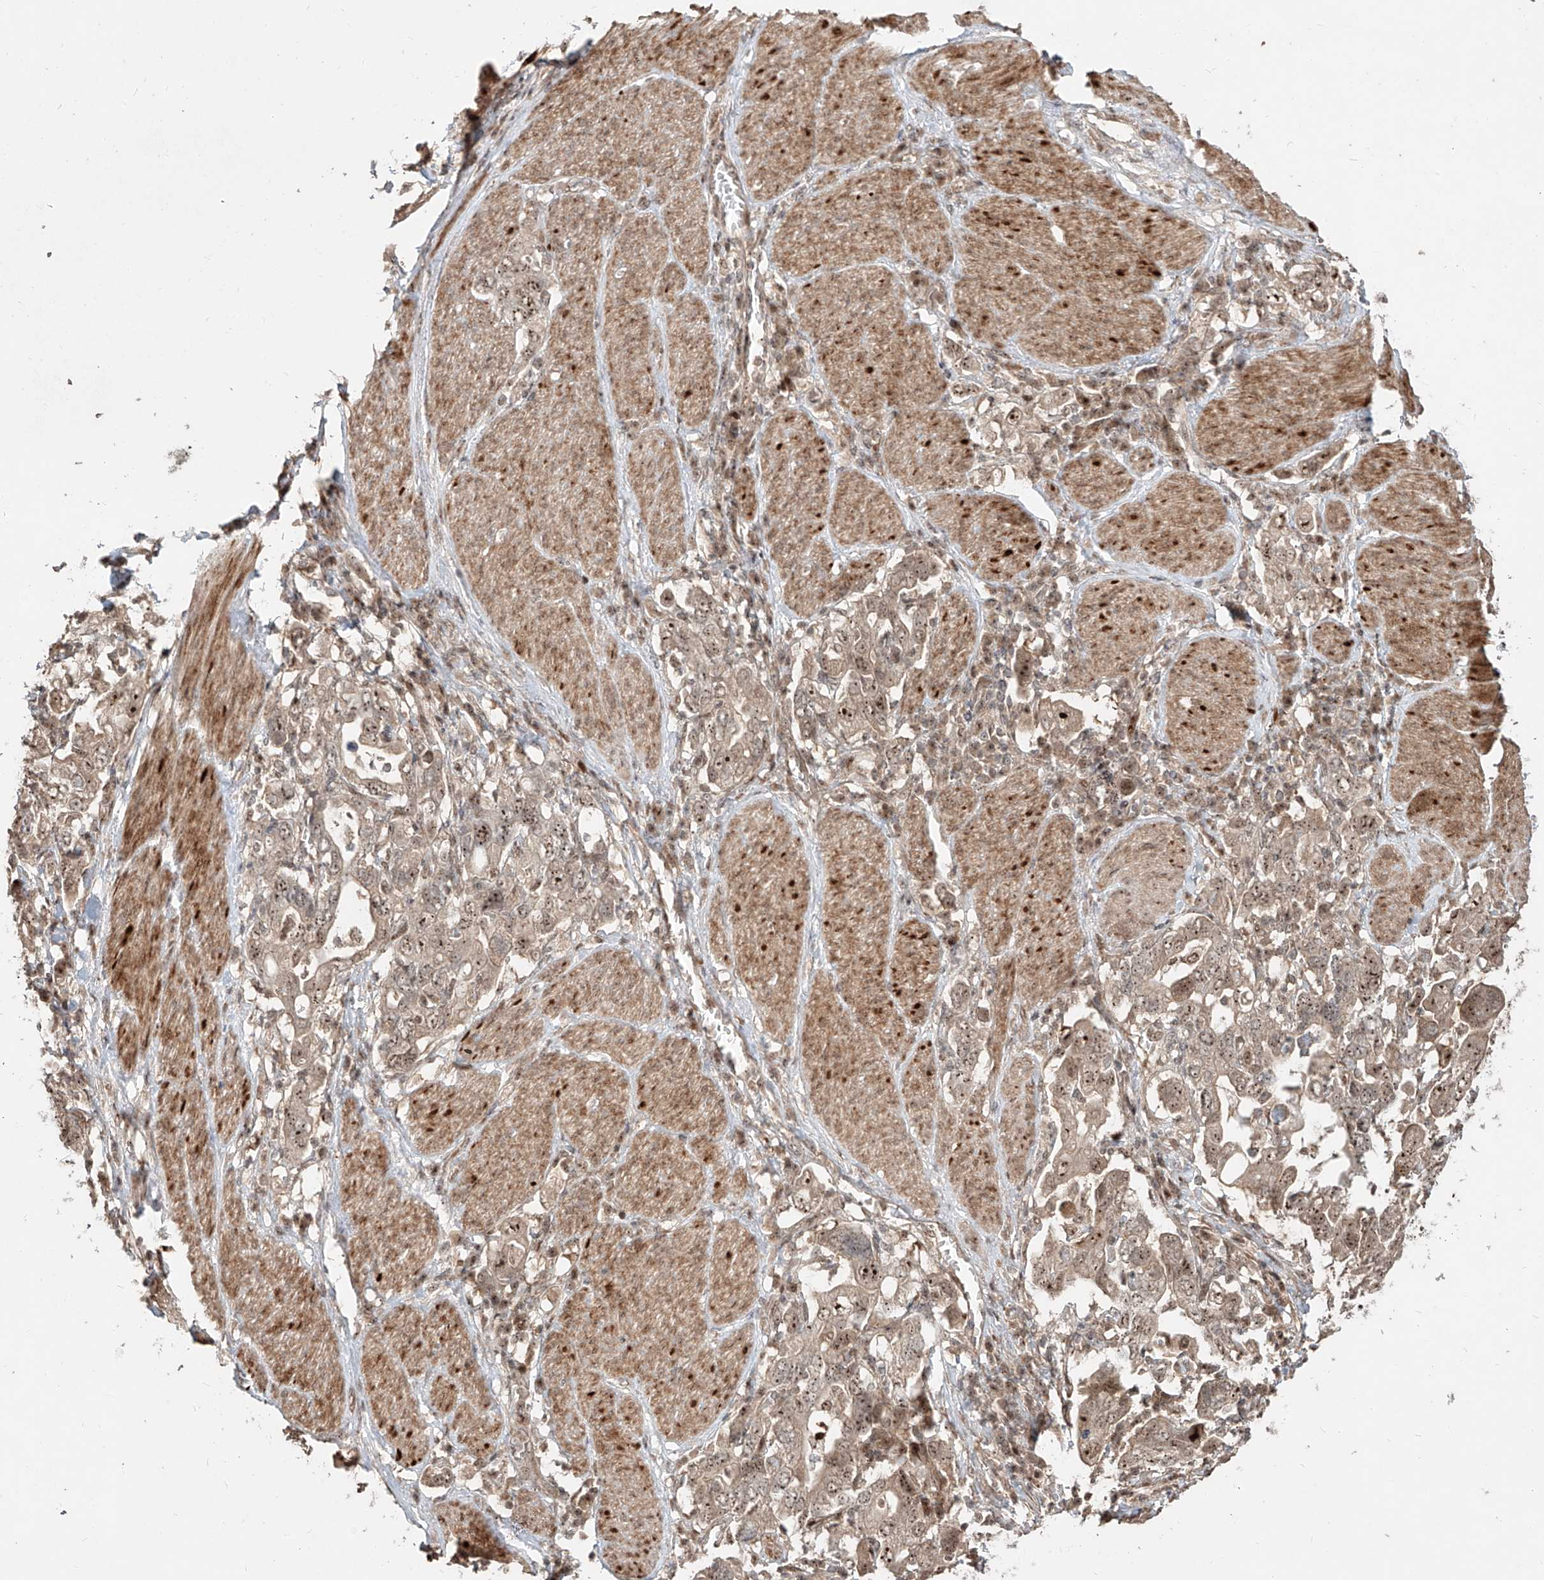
{"staining": {"intensity": "moderate", "quantity": ">75%", "location": "cytoplasmic/membranous,nuclear"}, "tissue": "stomach cancer", "cell_type": "Tumor cells", "image_type": "cancer", "snomed": [{"axis": "morphology", "description": "Adenocarcinoma, NOS"}, {"axis": "topography", "description": "Stomach, upper"}], "caption": "An immunohistochemistry (IHC) histopathology image of tumor tissue is shown. Protein staining in brown shows moderate cytoplasmic/membranous and nuclear positivity in stomach cancer (adenocarcinoma) within tumor cells.", "gene": "ZNF710", "patient": {"sex": "male", "age": 62}}